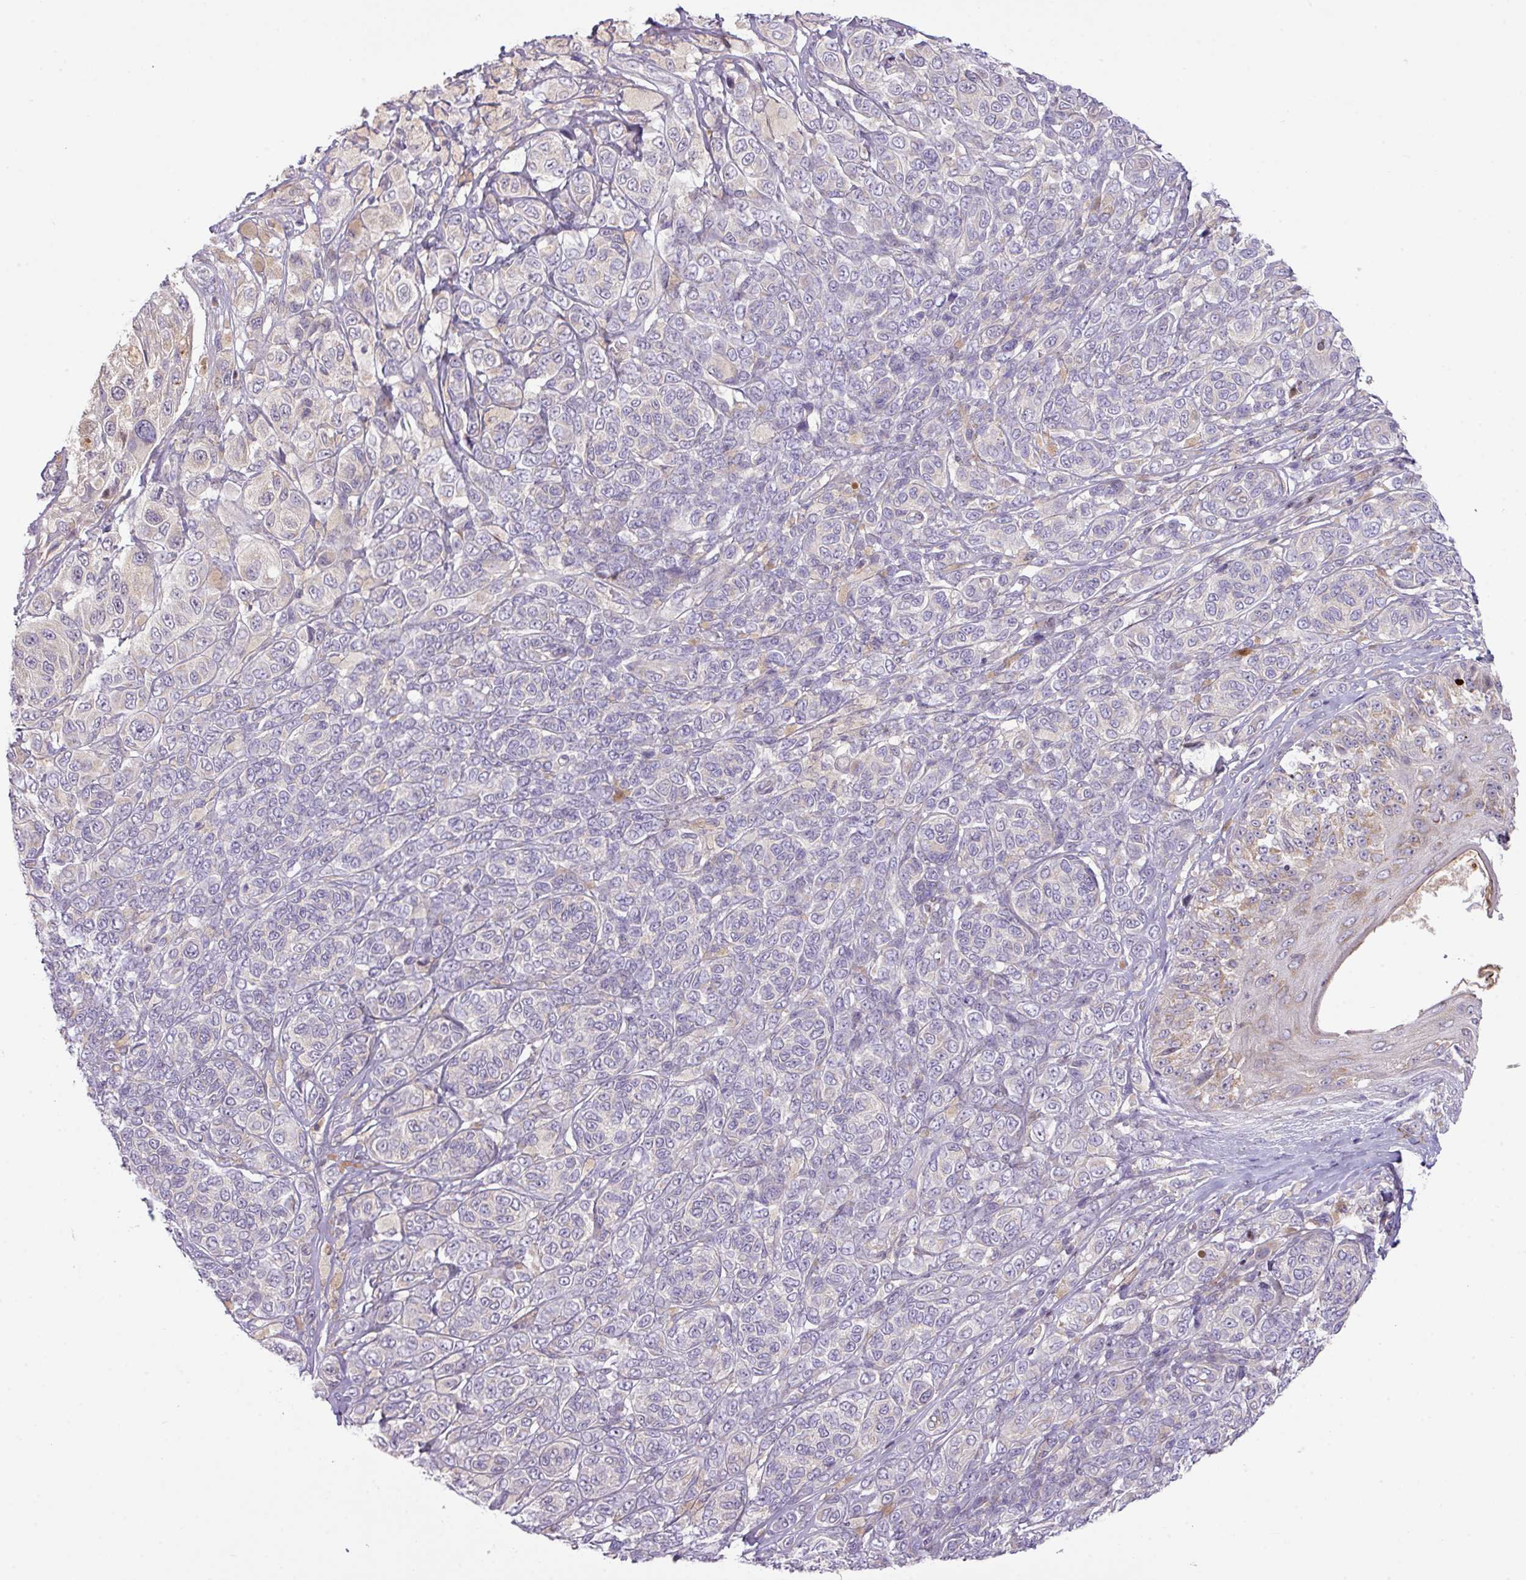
{"staining": {"intensity": "negative", "quantity": "none", "location": "none"}, "tissue": "melanoma", "cell_type": "Tumor cells", "image_type": "cancer", "snomed": [{"axis": "morphology", "description": "Malignant melanoma, NOS"}, {"axis": "topography", "description": "Skin"}], "caption": "IHC of melanoma demonstrates no staining in tumor cells.", "gene": "ZNF394", "patient": {"sex": "male", "age": 42}}